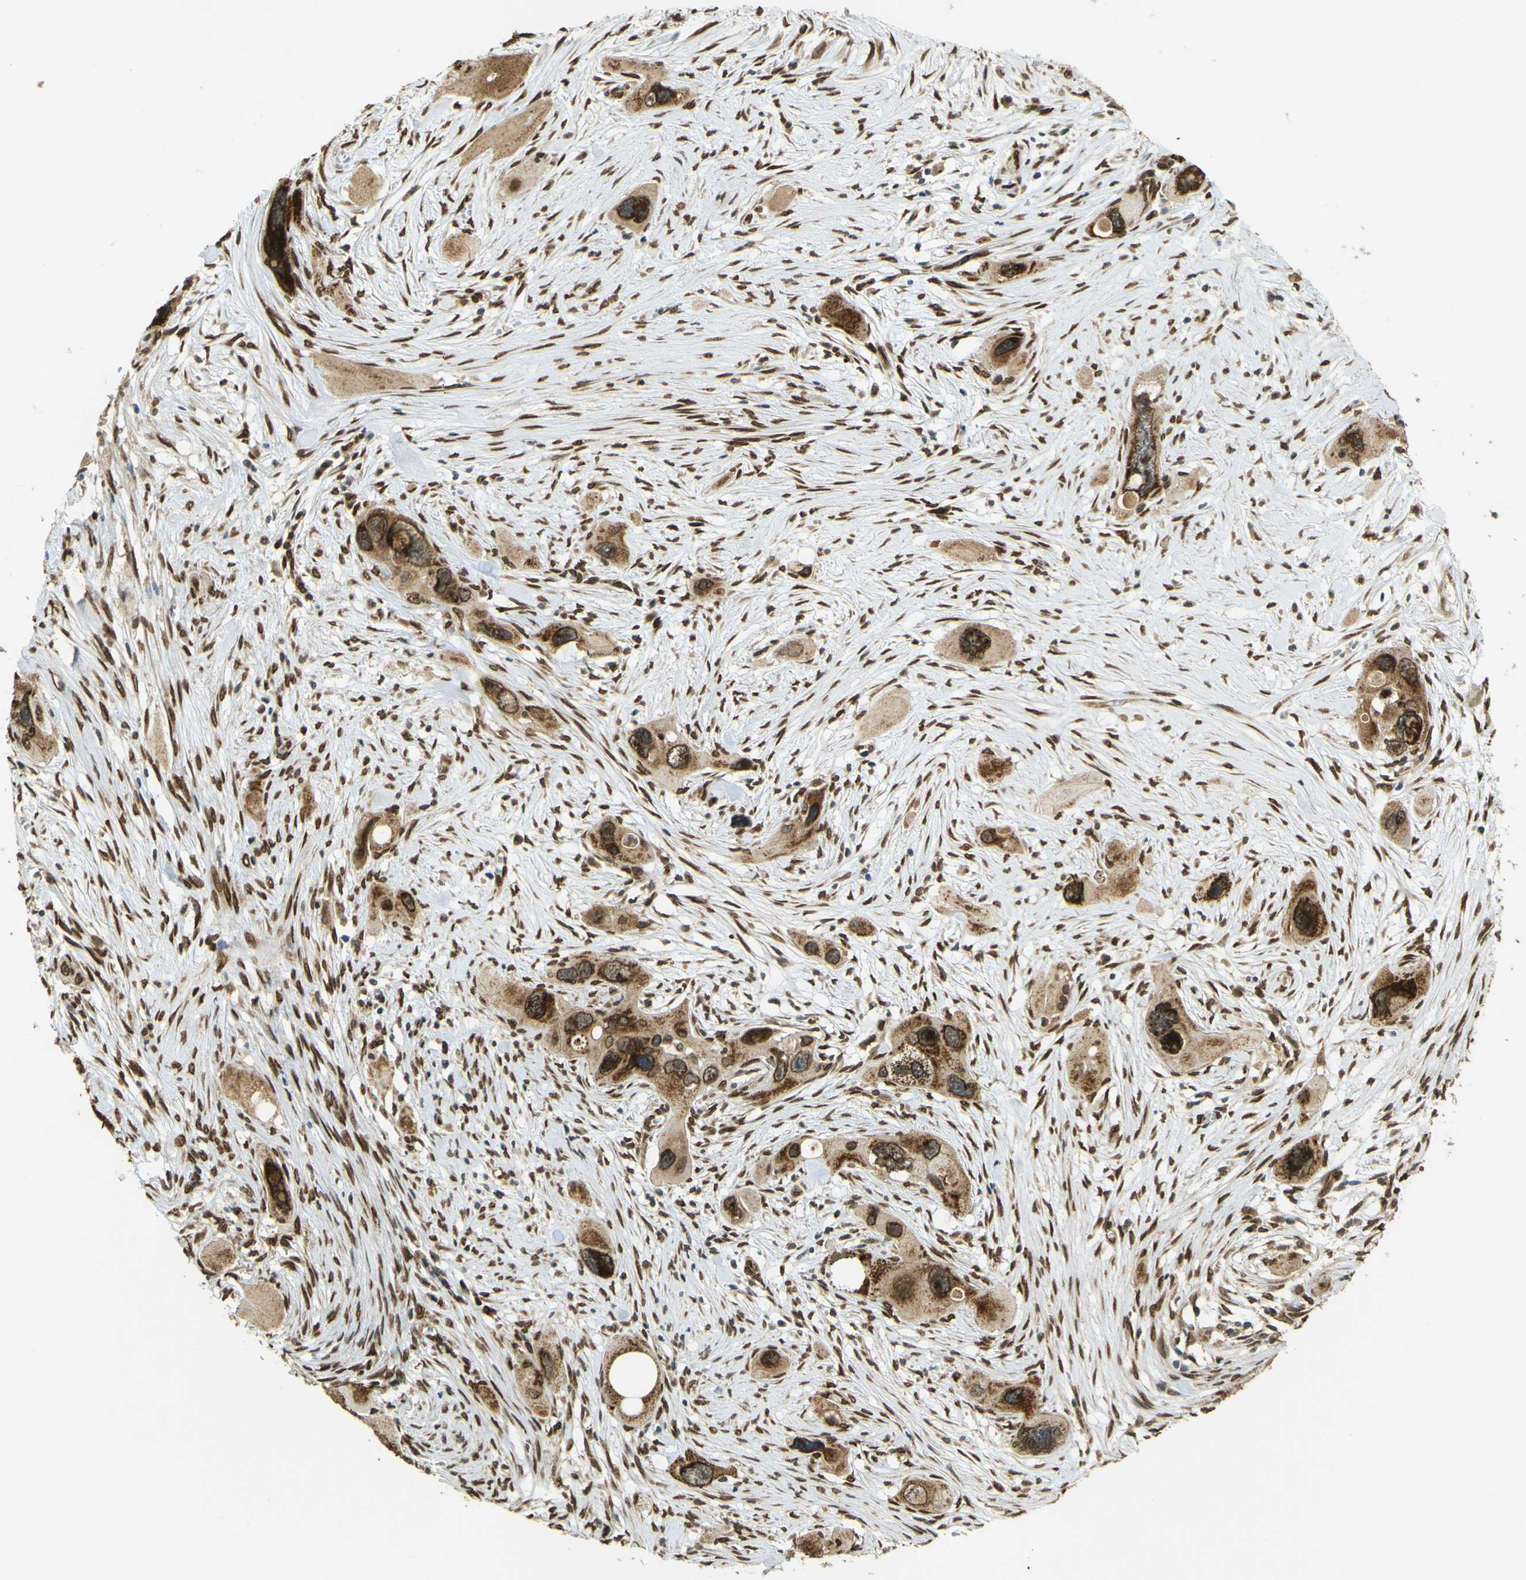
{"staining": {"intensity": "moderate", "quantity": ">75%", "location": "cytoplasmic/membranous,nuclear"}, "tissue": "pancreatic cancer", "cell_type": "Tumor cells", "image_type": "cancer", "snomed": [{"axis": "morphology", "description": "Adenocarcinoma, NOS"}, {"axis": "topography", "description": "Pancreas"}], "caption": "Human pancreatic cancer stained with a brown dye shows moderate cytoplasmic/membranous and nuclear positive positivity in about >75% of tumor cells.", "gene": "GALNT1", "patient": {"sex": "male", "age": 73}}